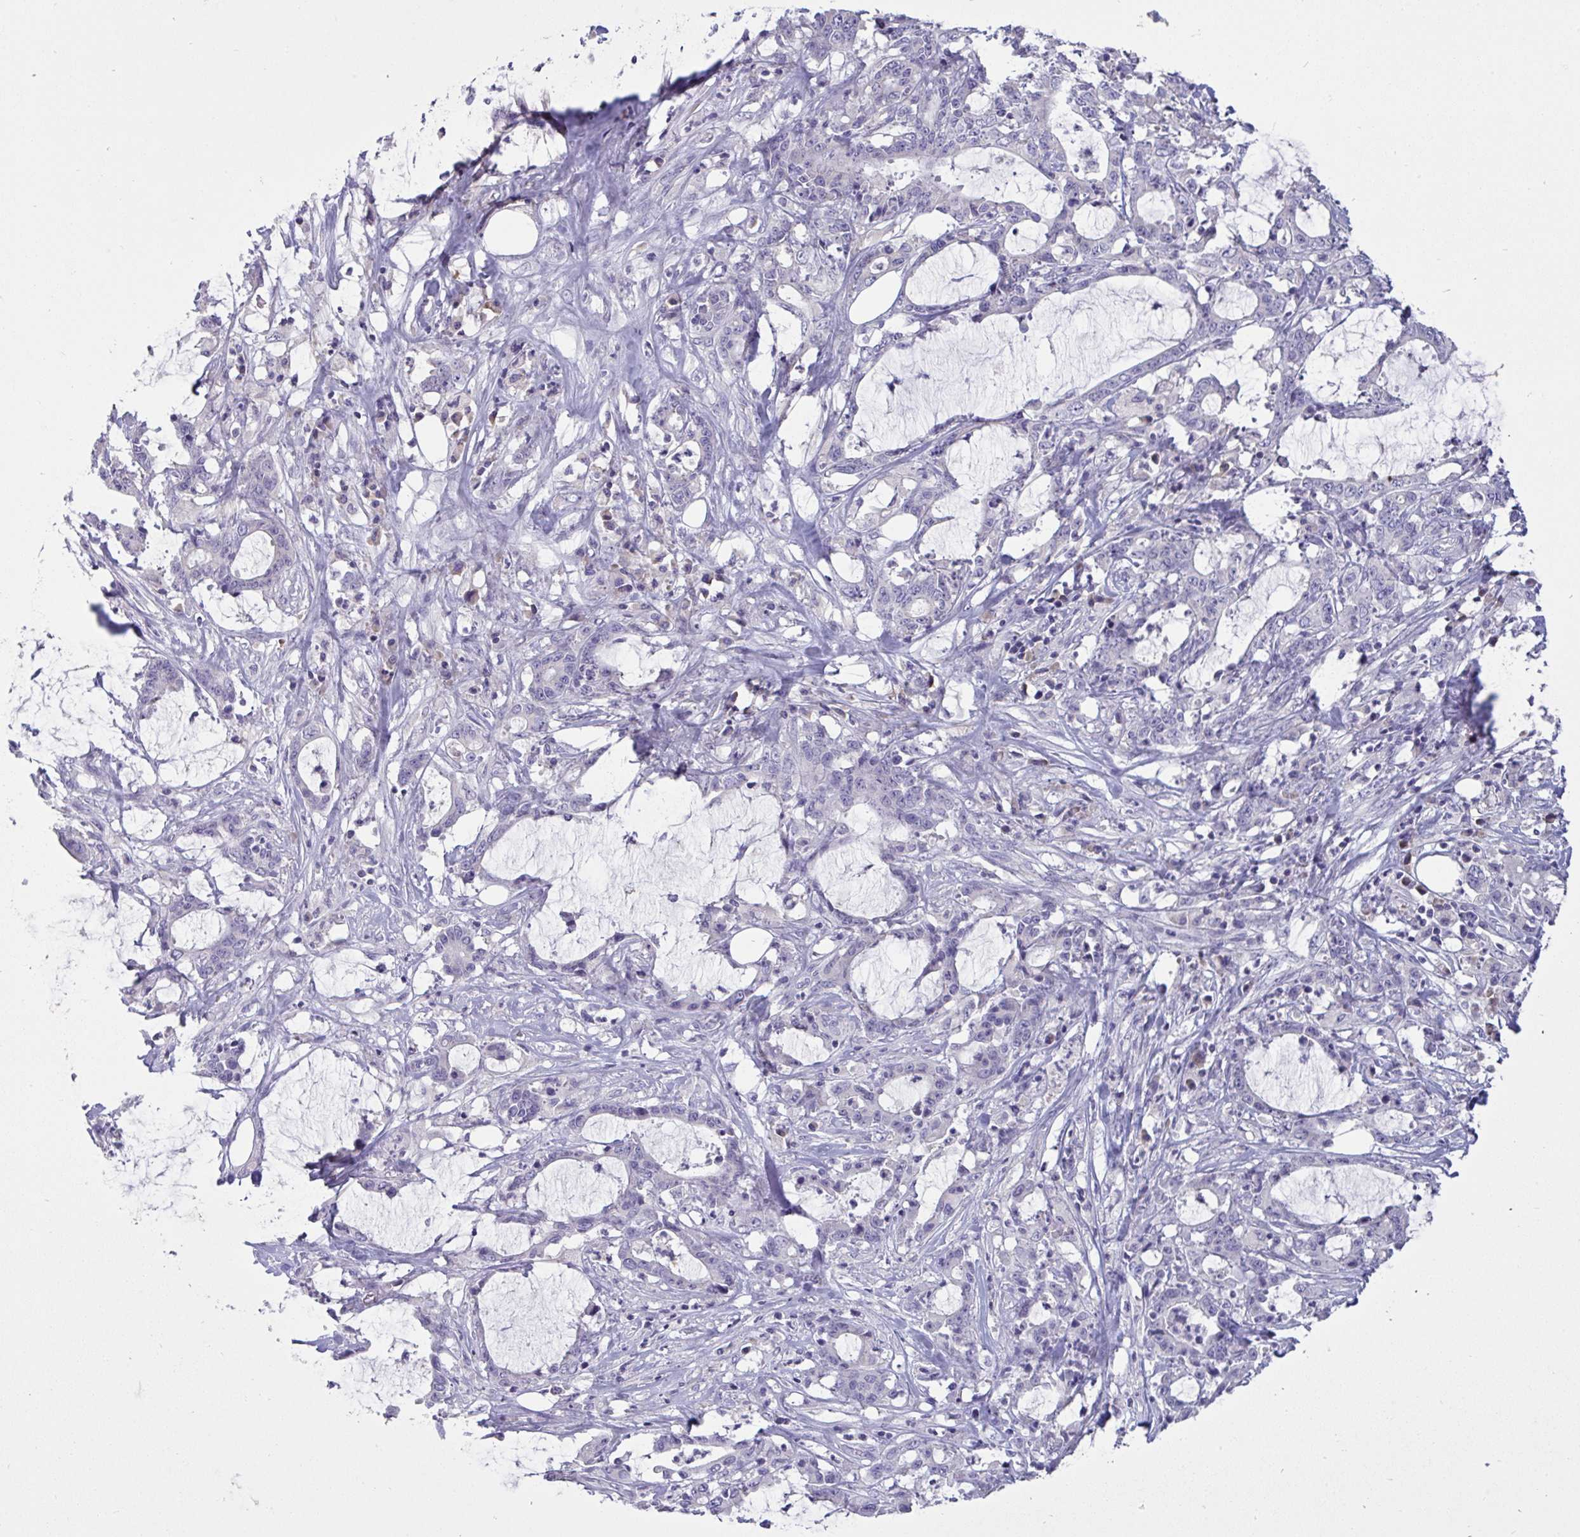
{"staining": {"intensity": "negative", "quantity": "none", "location": "none"}, "tissue": "stomach cancer", "cell_type": "Tumor cells", "image_type": "cancer", "snomed": [{"axis": "morphology", "description": "Adenocarcinoma, NOS"}, {"axis": "topography", "description": "Stomach, upper"}], "caption": "DAB immunohistochemical staining of human adenocarcinoma (stomach) displays no significant positivity in tumor cells. (IHC, brightfield microscopy, high magnification).", "gene": "TMEM41A", "patient": {"sex": "male", "age": 68}}